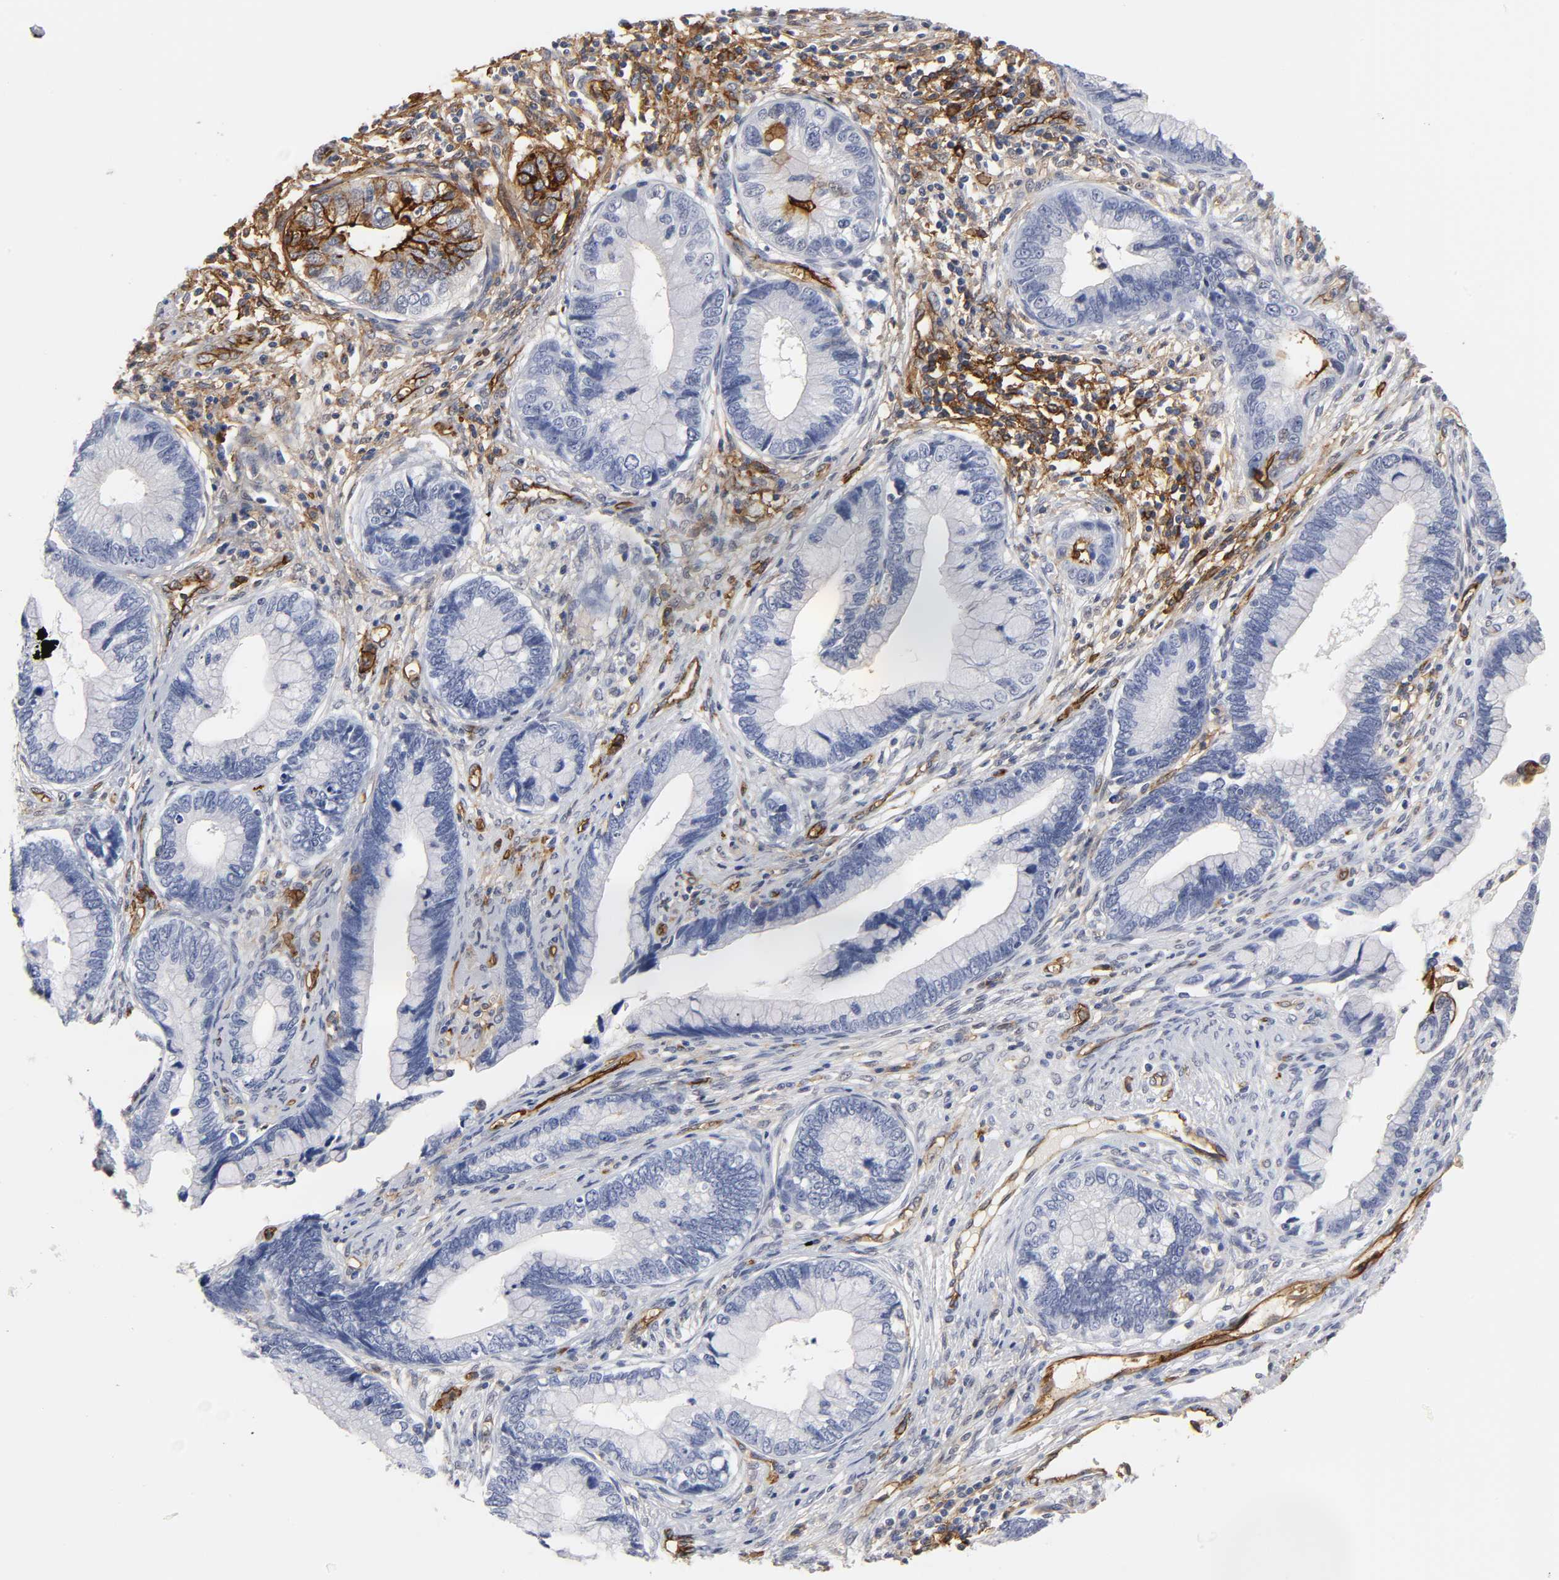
{"staining": {"intensity": "strong", "quantity": "<25%", "location": "cytoplasmic/membranous"}, "tissue": "cervical cancer", "cell_type": "Tumor cells", "image_type": "cancer", "snomed": [{"axis": "morphology", "description": "Adenocarcinoma, NOS"}, {"axis": "topography", "description": "Cervix"}], "caption": "The image shows immunohistochemical staining of cervical cancer. There is strong cytoplasmic/membranous expression is identified in approximately <25% of tumor cells. The staining is performed using DAB brown chromogen to label protein expression. The nuclei are counter-stained blue using hematoxylin.", "gene": "ICAM1", "patient": {"sex": "female", "age": 44}}